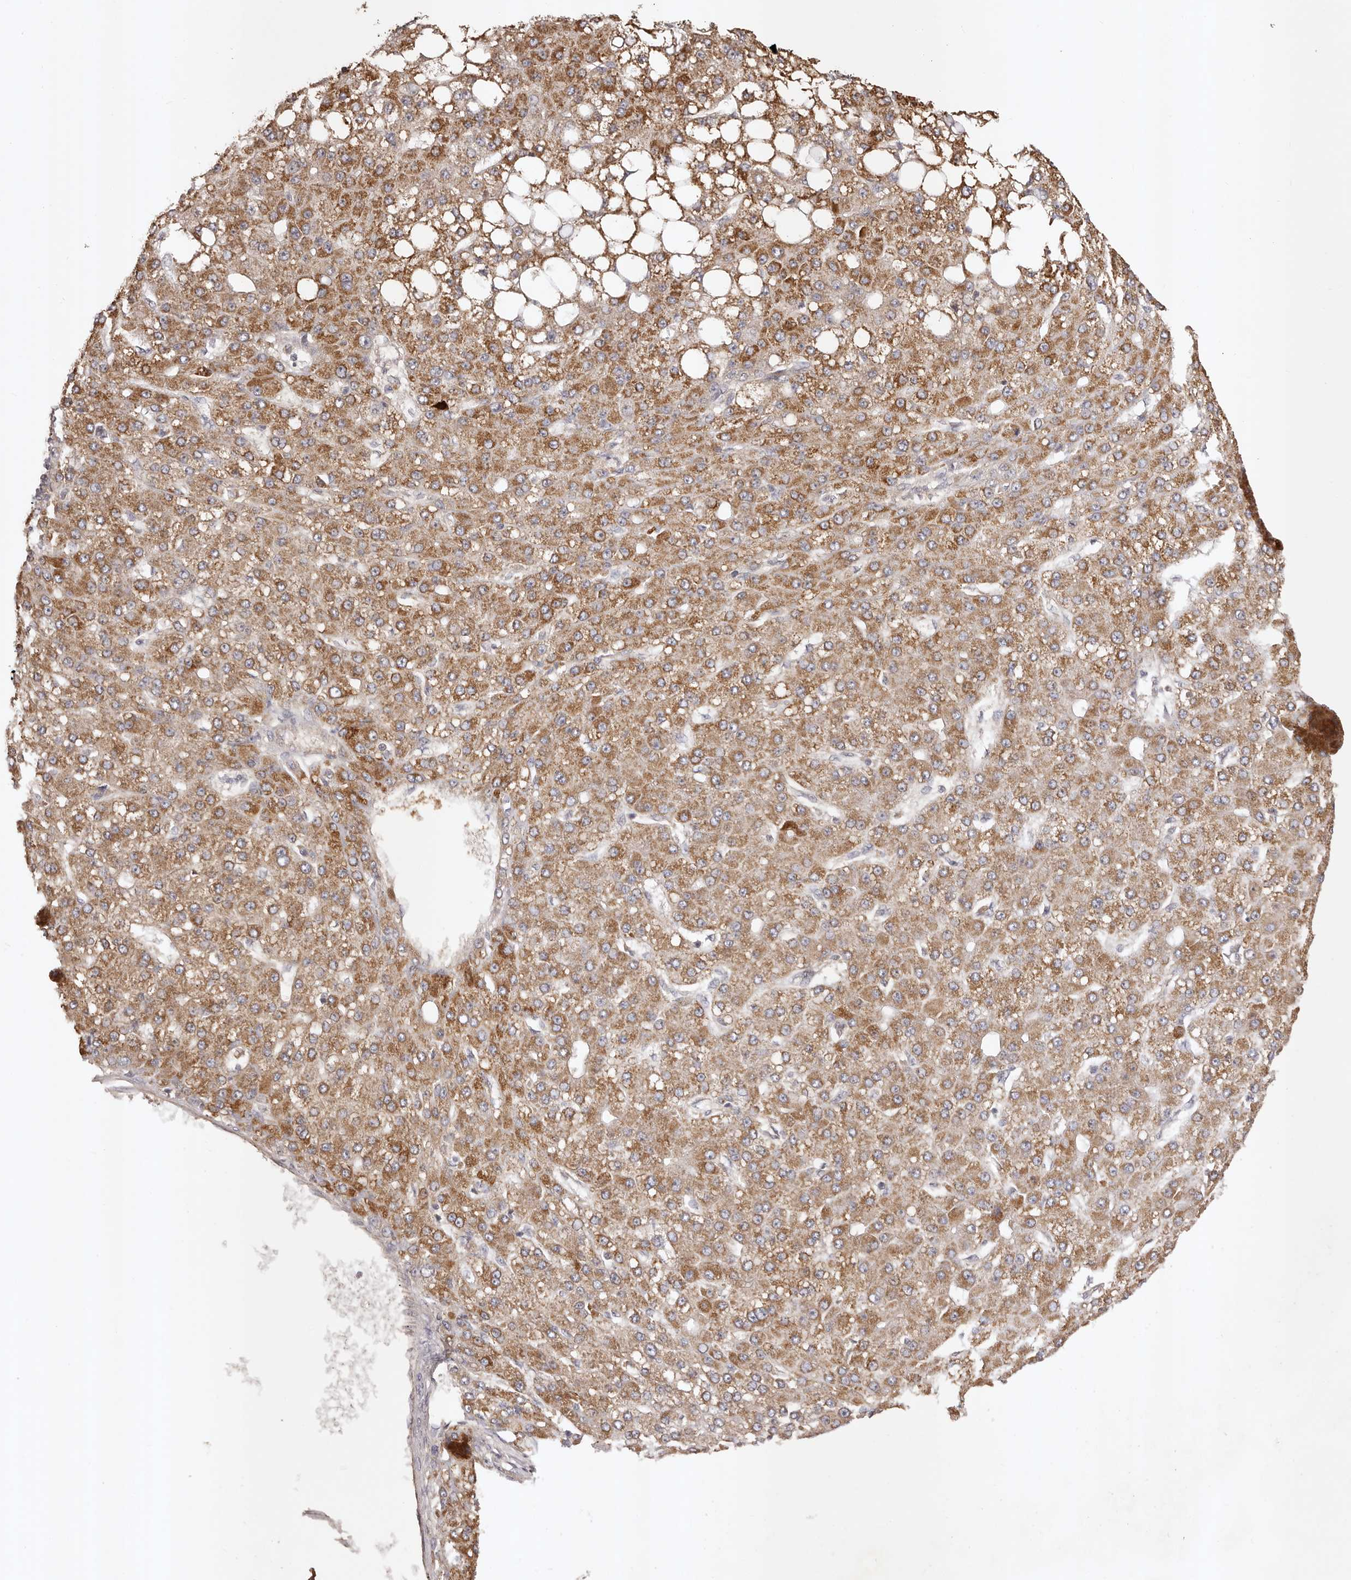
{"staining": {"intensity": "moderate", "quantity": ">75%", "location": "cytoplasmic/membranous"}, "tissue": "liver cancer", "cell_type": "Tumor cells", "image_type": "cancer", "snomed": [{"axis": "morphology", "description": "Carcinoma, Hepatocellular, NOS"}, {"axis": "topography", "description": "Liver"}], "caption": "Protein staining by IHC shows moderate cytoplasmic/membranous expression in about >75% of tumor cells in hepatocellular carcinoma (liver). (brown staining indicates protein expression, while blue staining denotes nuclei).", "gene": "UBR2", "patient": {"sex": "male", "age": 67}}